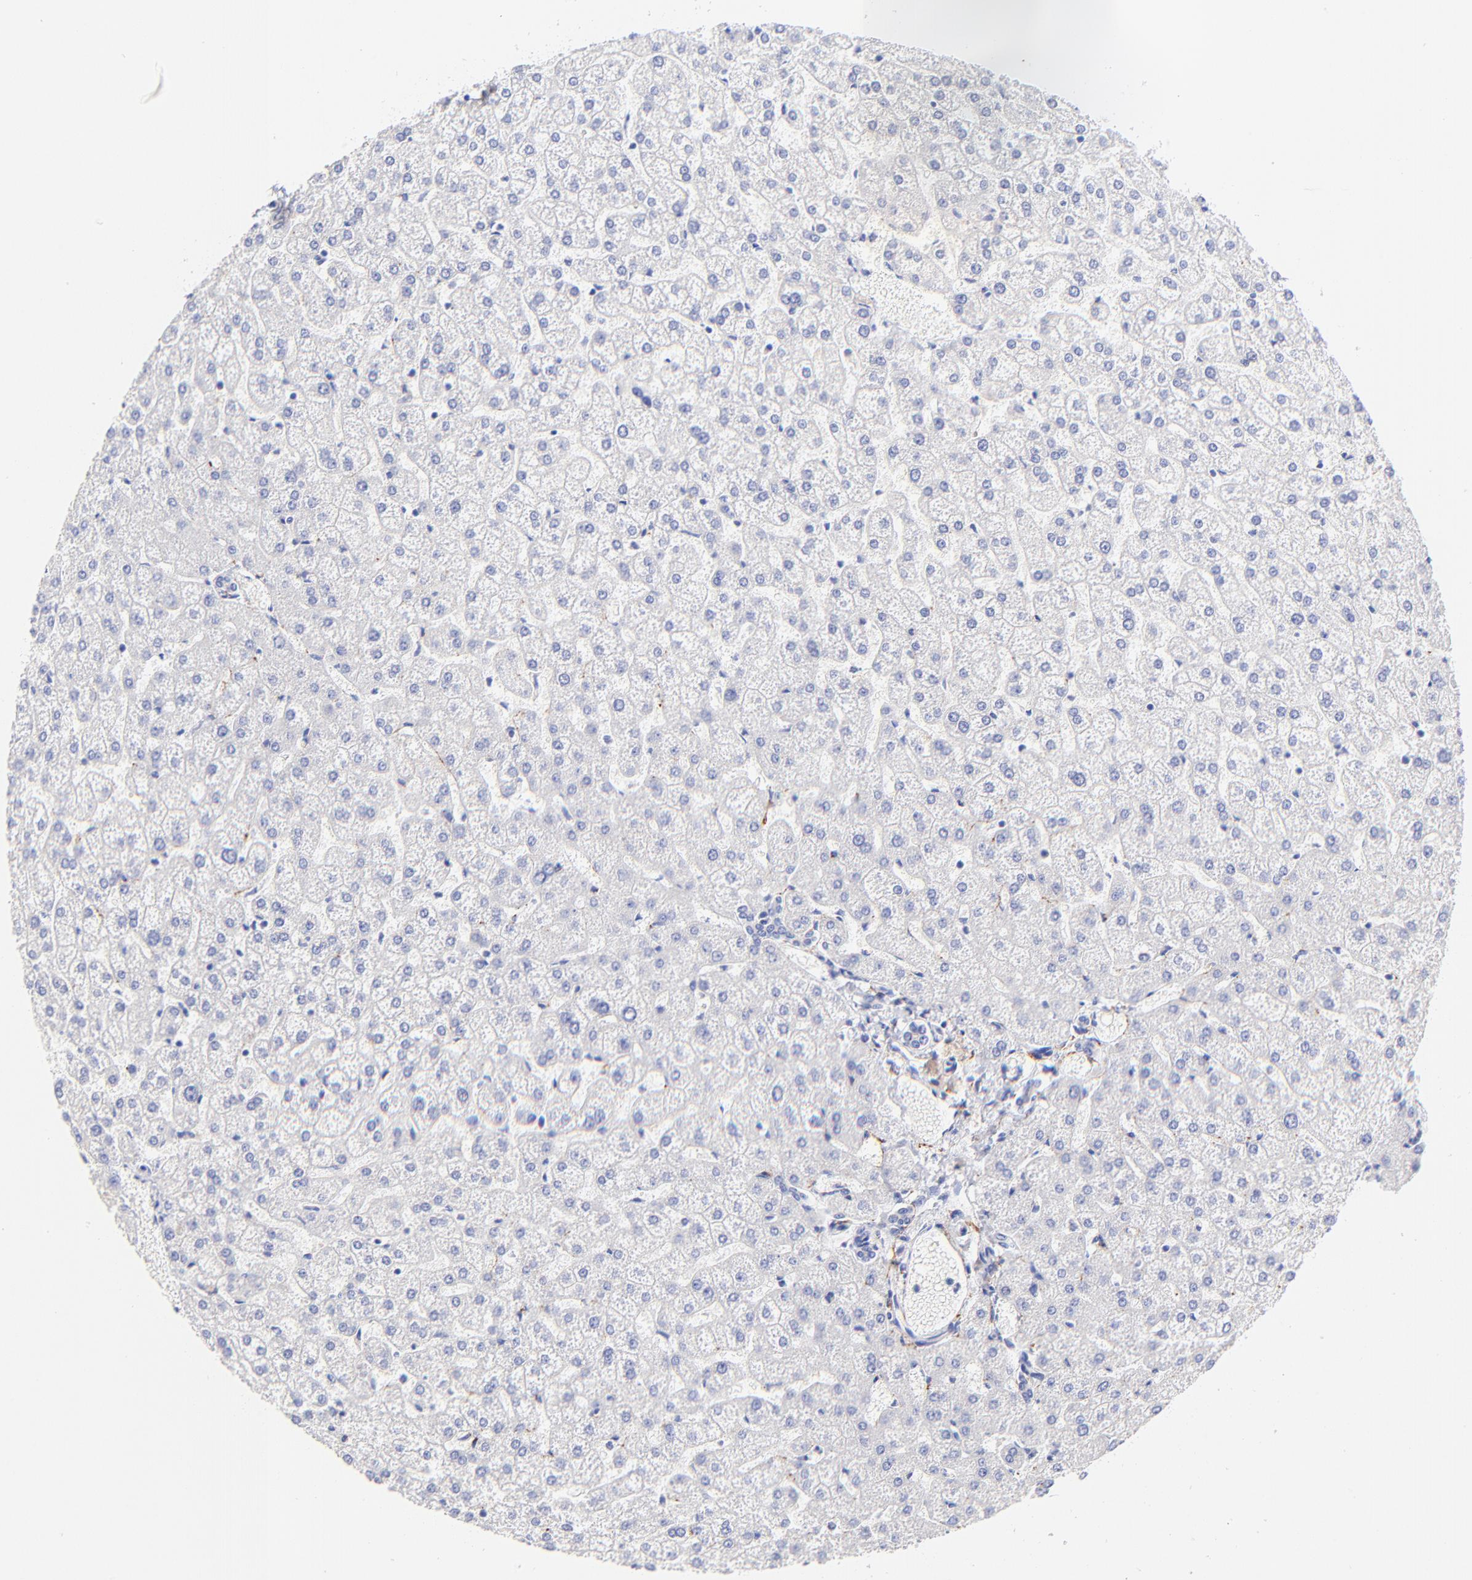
{"staining": {"intensity": "negative", "quantity": "none", "location": "none"}, "tissue": "liver", "cell_type": "Cholangiocytes", "image_type": "normal", "snomed": [{"axis": "morphology", "description": "Normal tissue, NOS"}, {"axis": "topography", "description": "Liver"}], "caption": "Immunohistochemistry (IHC) image of unremarkable liver: liver stained with DAB (3,3'-diaminobenzidine) shows no significant protein positivity in cholangiocytes.", "gene": "RAB3A", "patient": {"sex": "female", "age": 32}}